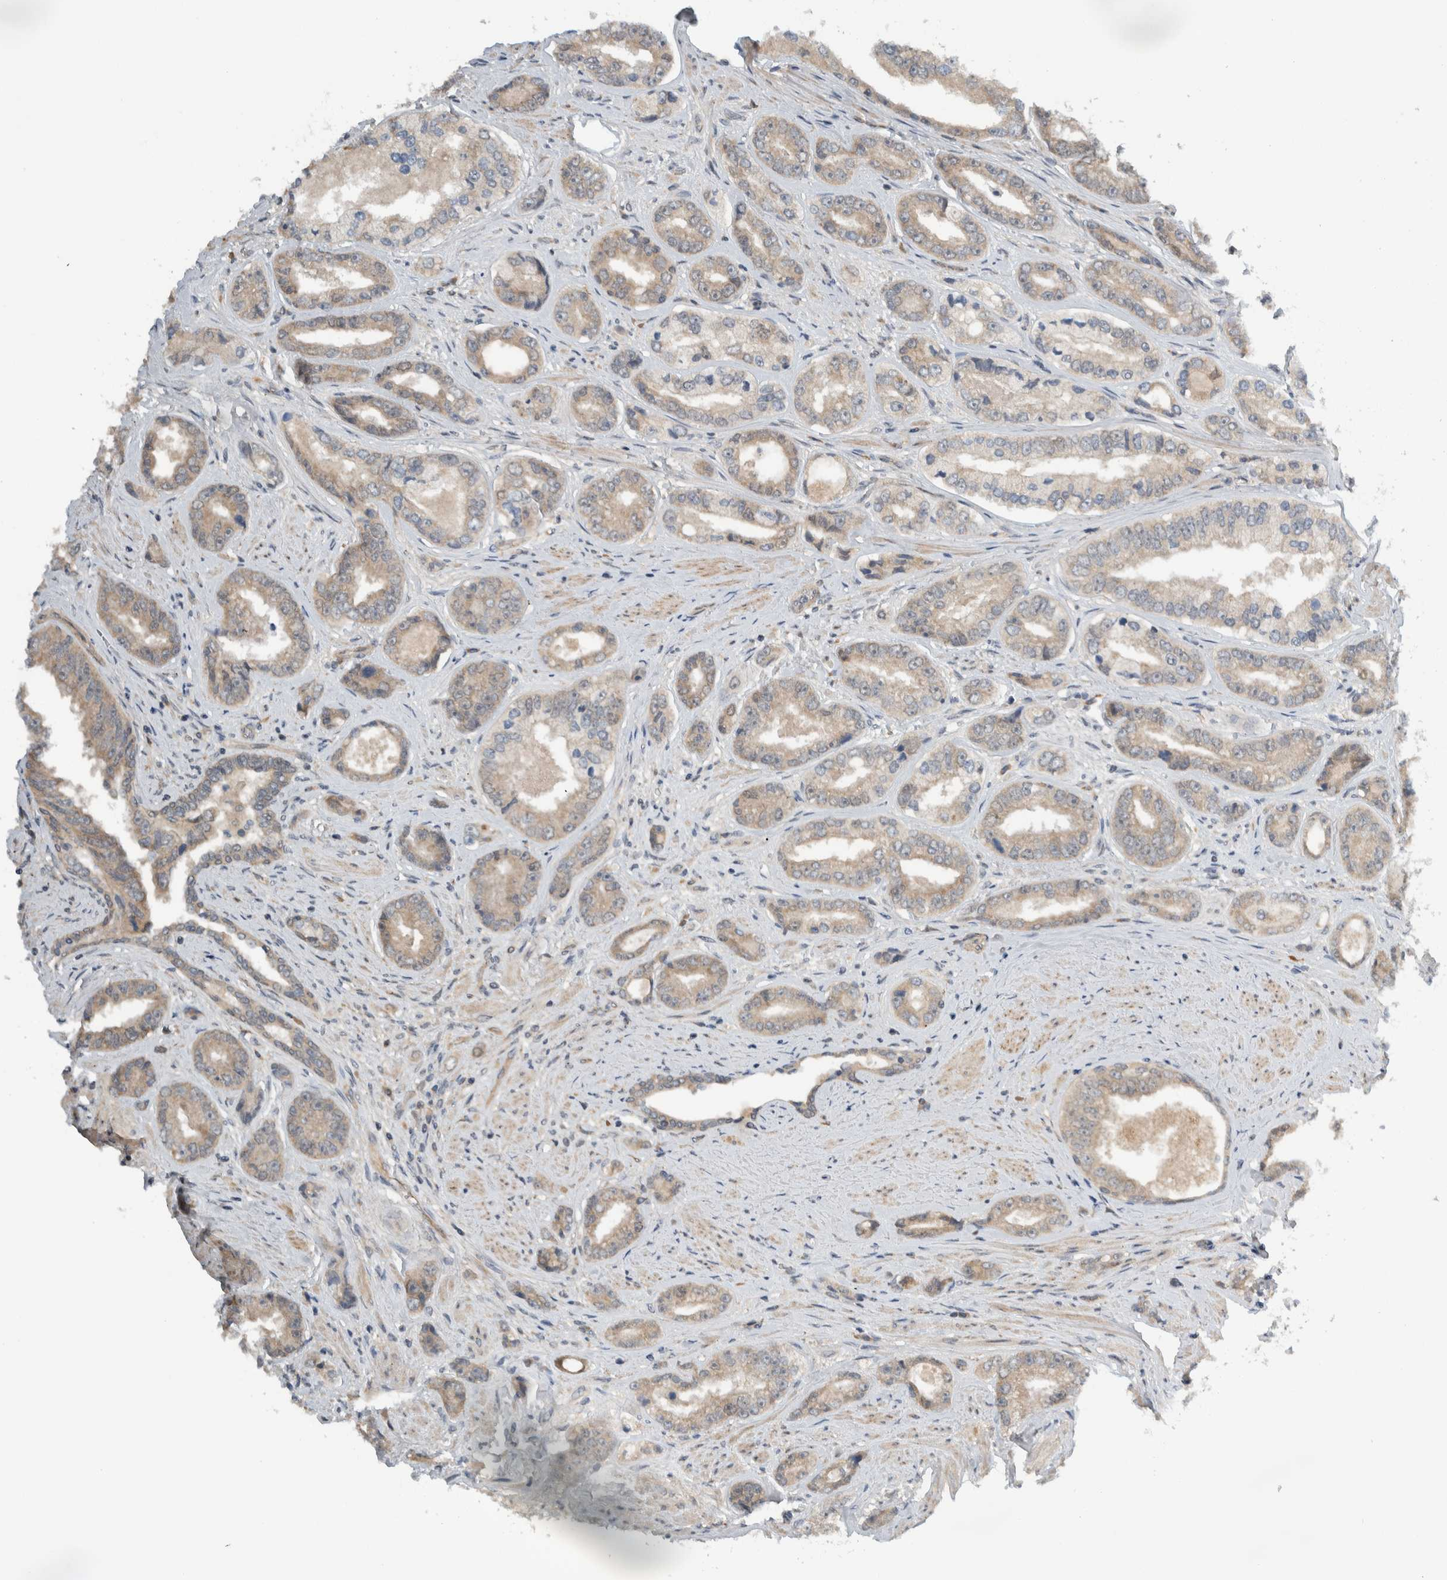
{"staining": {"intensity": "weak", "quantity": ">75%", "location": "cytoplasmic/membranous"}, "tissue": "prostate cancer", "cell_type": "Tumor cells", "image_type": "cancer", "snomed": [{"axis": "morphology", "description": "Adenocarcinoma, High grade"}, {"axis": "topography", "description": "Prostate"}], "caption": "A brown stain shows weak cytoplasmic/membranous staining of a protein in human prostate adenocarcinoma (high-grade) tumor cells. (brown staining indicates protein expression, while blue staining denotes nuclei).", "gene": "MPRIP", "patient": {"sex": "male", "age": 61}}